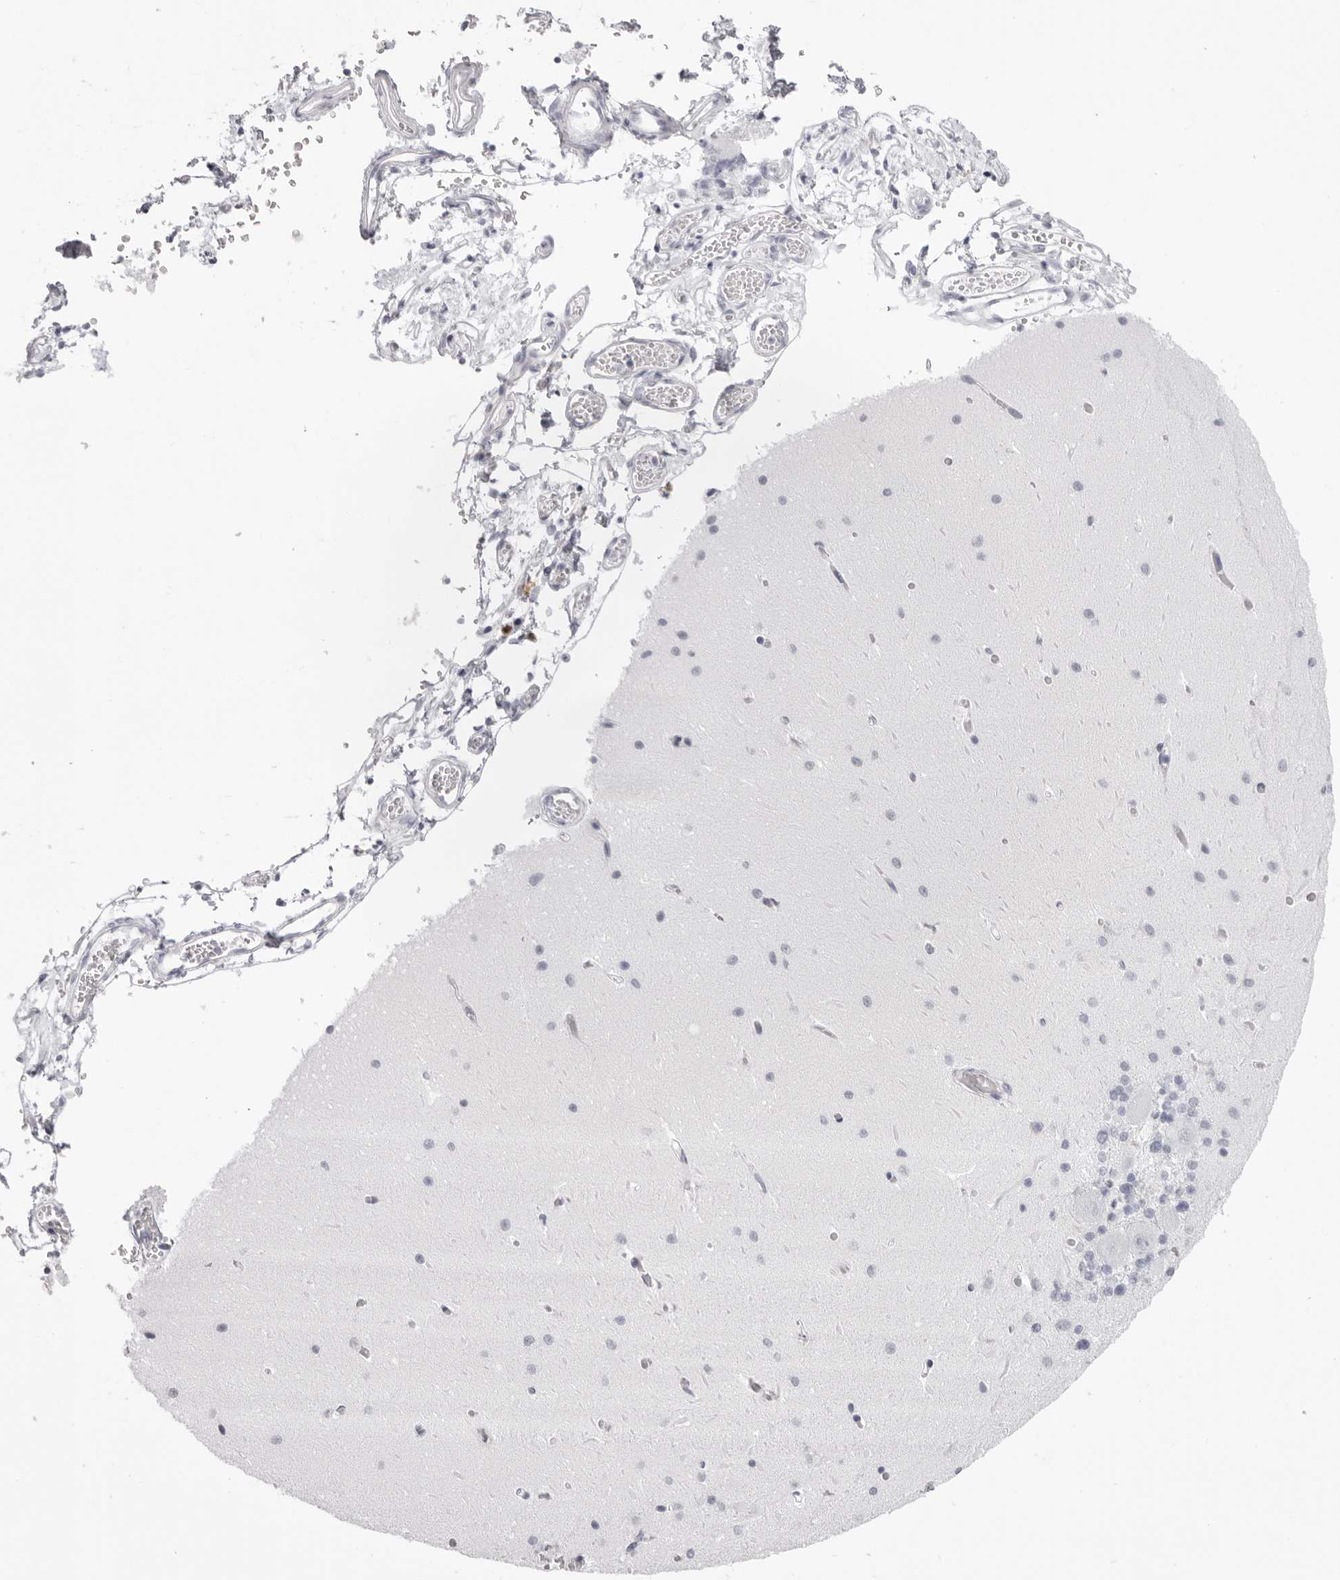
{"staining": {"intensity": "negative", "quantity": "none", "location": "none"}, "tissue": "cerebellum", "cell_type": "Cells in granular layer", "image_type": "normal", "snomed": [{"axis": "morphology", "description": "Normal tissue, NOS"}, {"axis": "topography", "description": "Cerebellum"}], "caption": "This is an immunohistochemistry micrograph of benign human cerebellum. There is no positivity in cells in granular layer.", "gene": "RHO", "patient": {"sex": "male", "age": 37}}